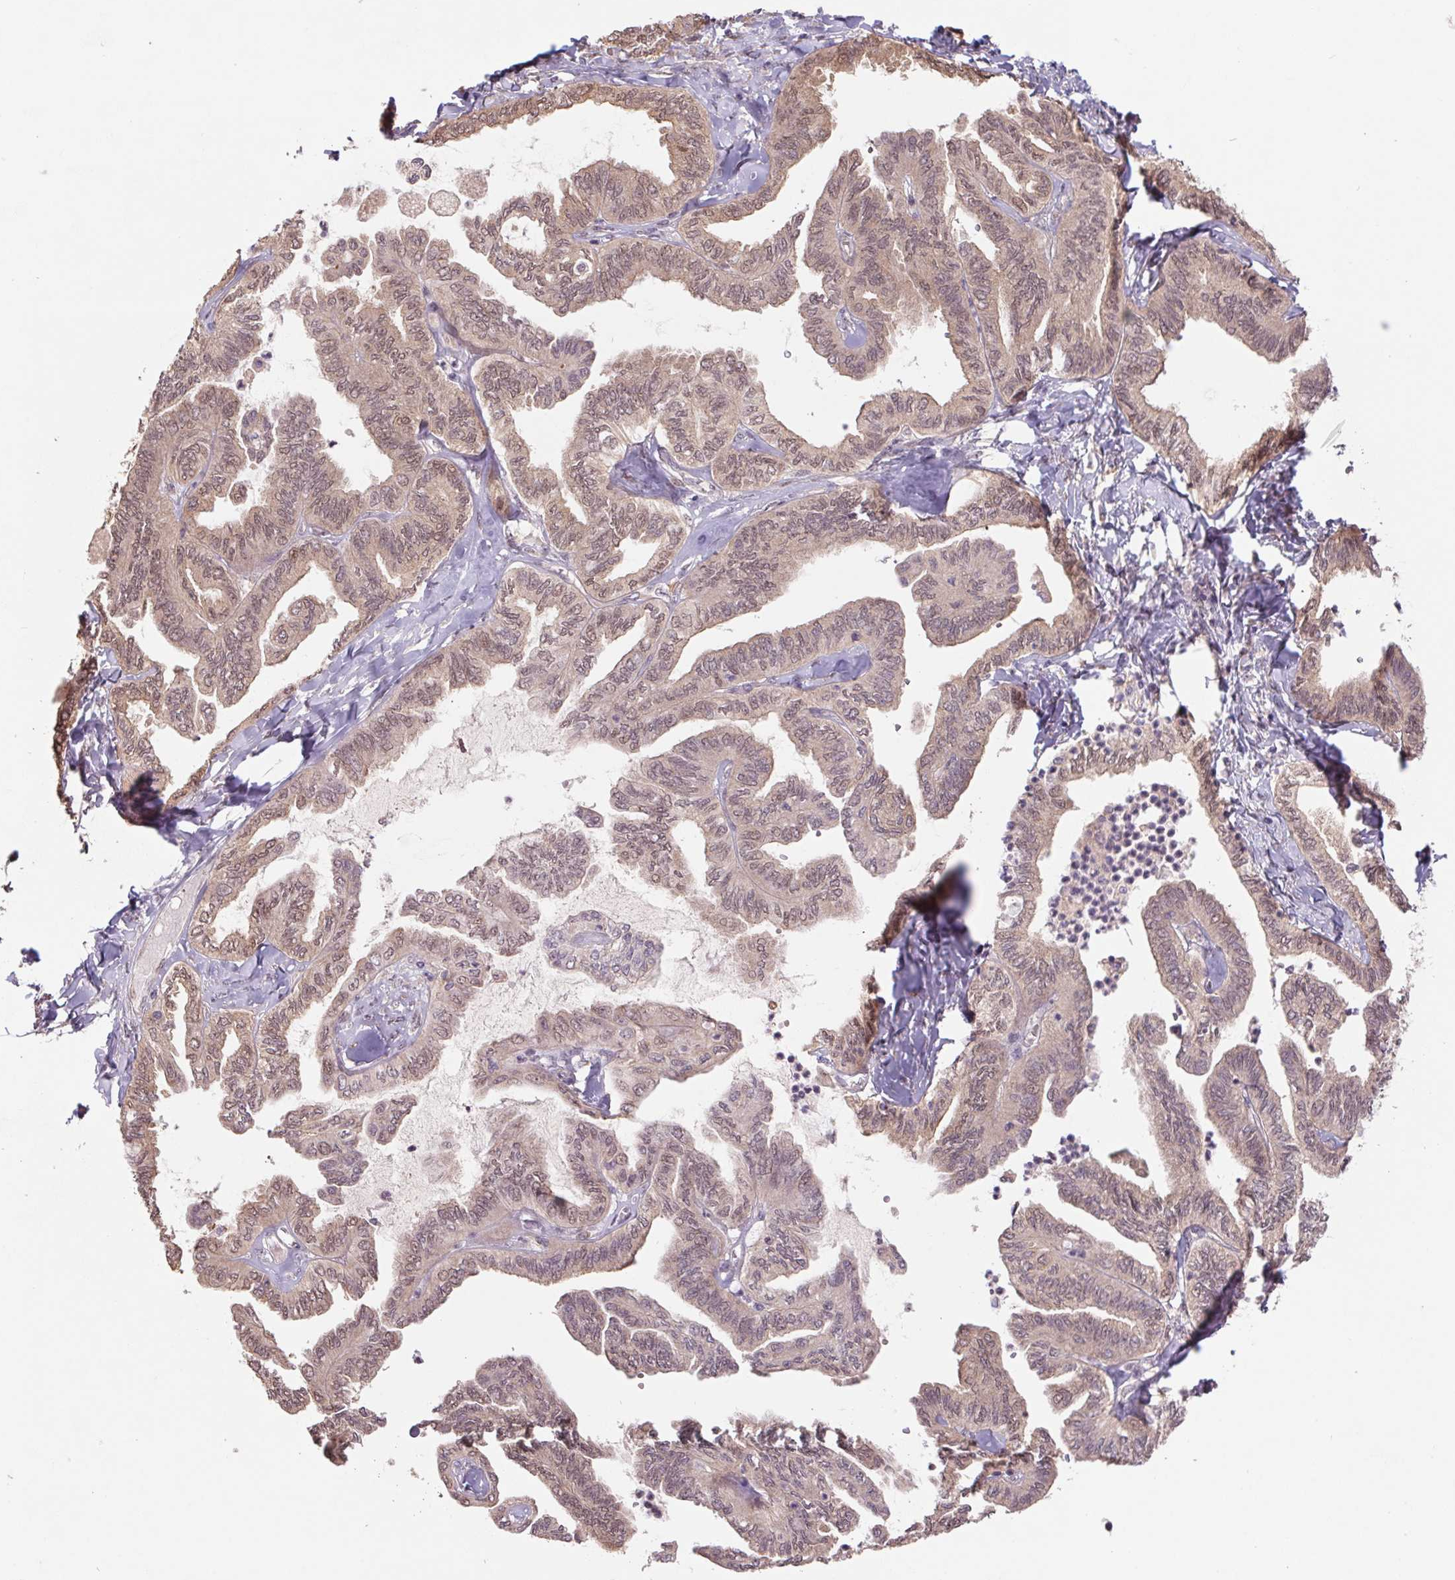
{"staining": {"intensity": "weak", "quantity": "25%-75%", "location": "nuclear"}, "tissue": "ovarian cancer", "cell_type": "Tumor cells", "image_type": "cancer", "snomed": [{"axis": "morphology", "description": "Carcinoma, endometroid"}, {"axis": "topography", "description": "Ovary"}], "caption": "Protein analysis of ovarian cancer tissue displays weak nuclear staining in about 25%-75% of tumor cells.", "gene": "RRM1", "patient": {"sex": "female", "age": 70}}